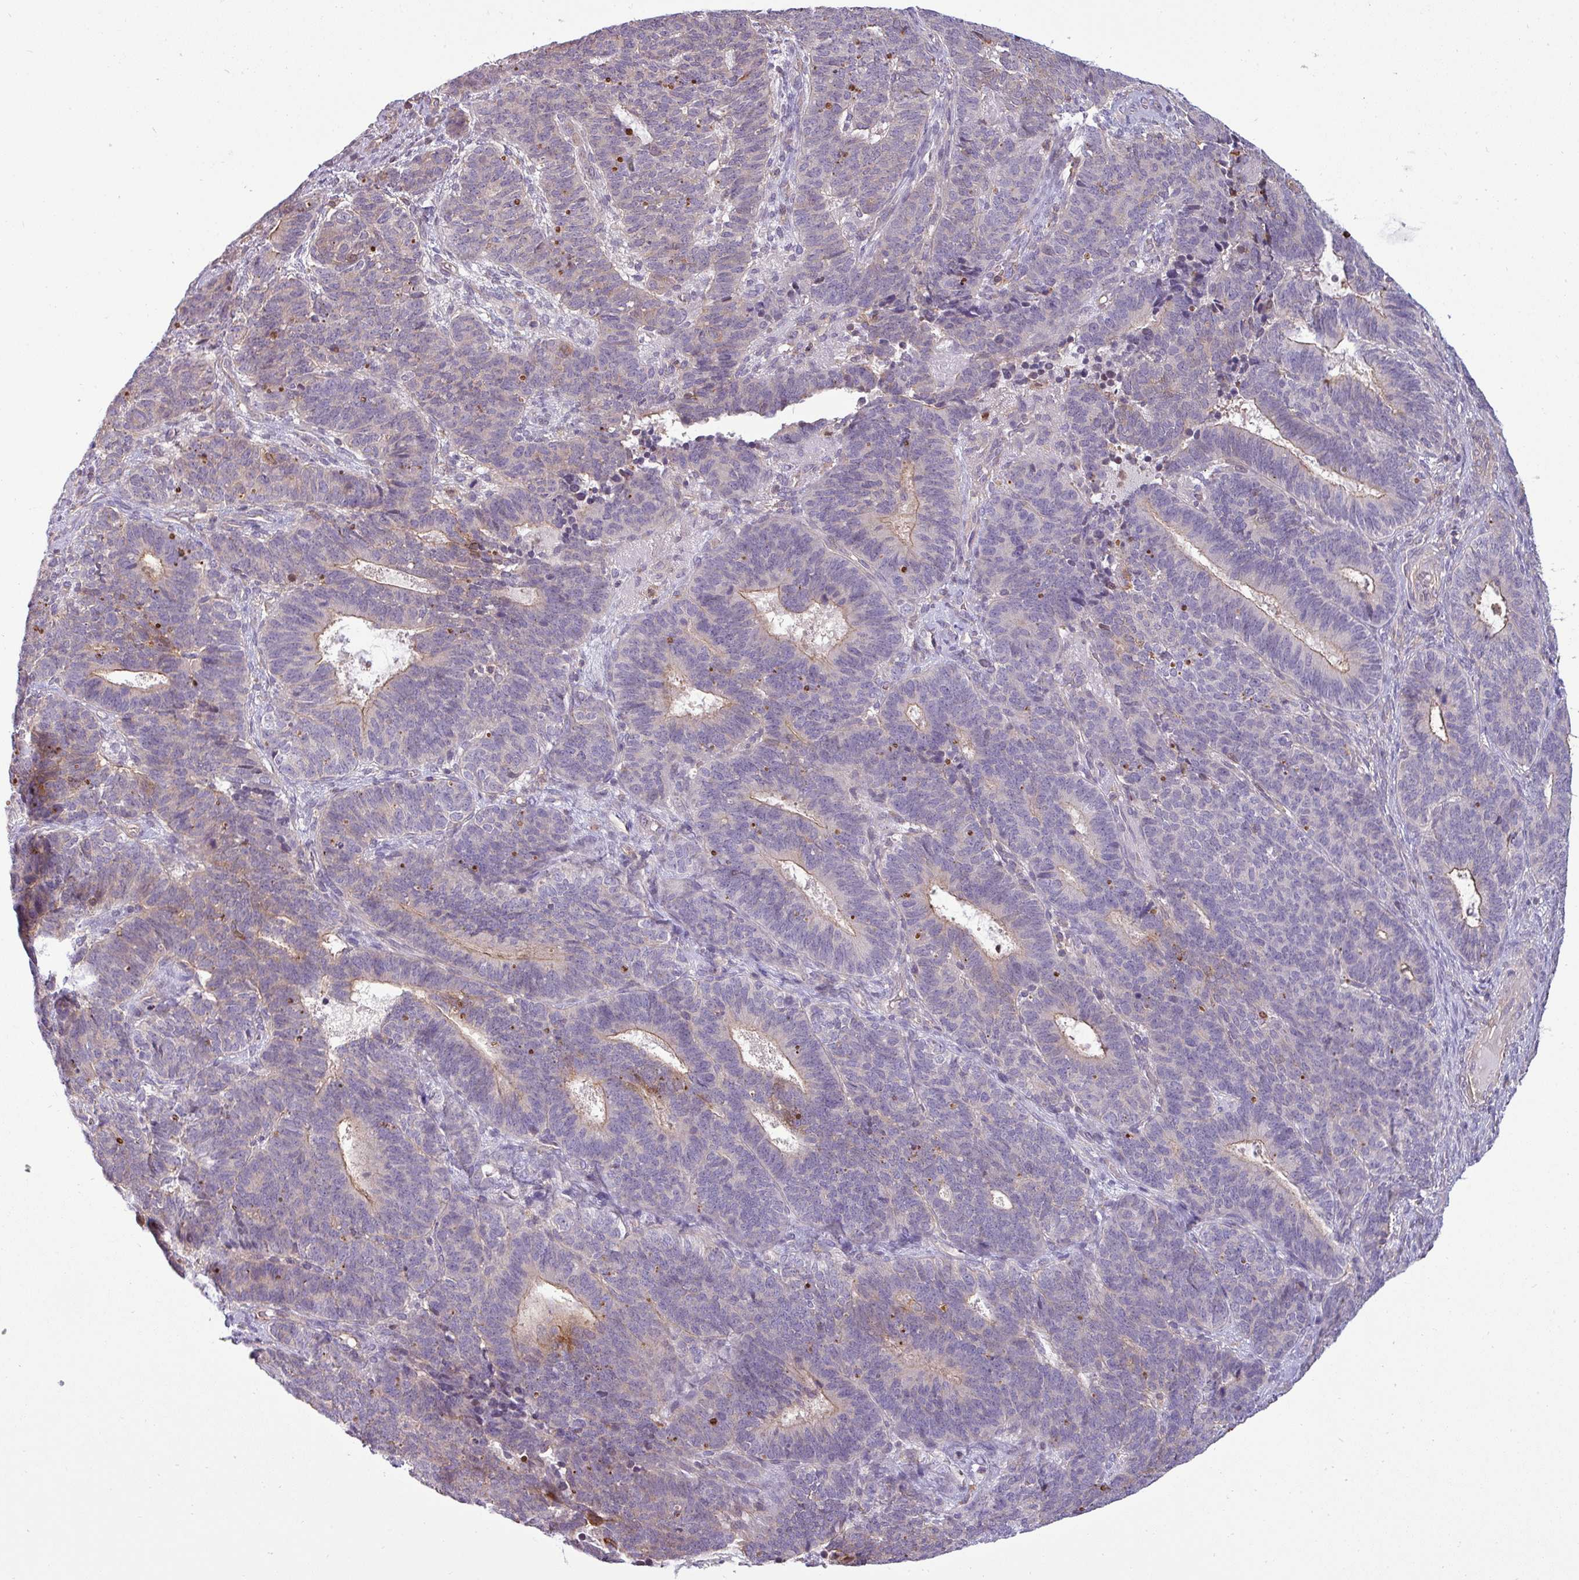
{"staining": {"intensity": "weak", "quantity": "<25%", "location": "cytoplasmic/membranous"}, "tissue": "endometrial cancer", "cell_type": "Tumor cells", "image_type": "cancer", "snomed": [{"axis": "morphology", "description": "Adenocarcinoma, NOS"}, {"axis": "topography", "description": "Endometrium"}], "caption": "Protein analysis of endometrial adenocarcinoma exhibits no significant positivity in tumor cells.", "gene": "ZNF835", "patient": {"sex": "female", "age": 70}}